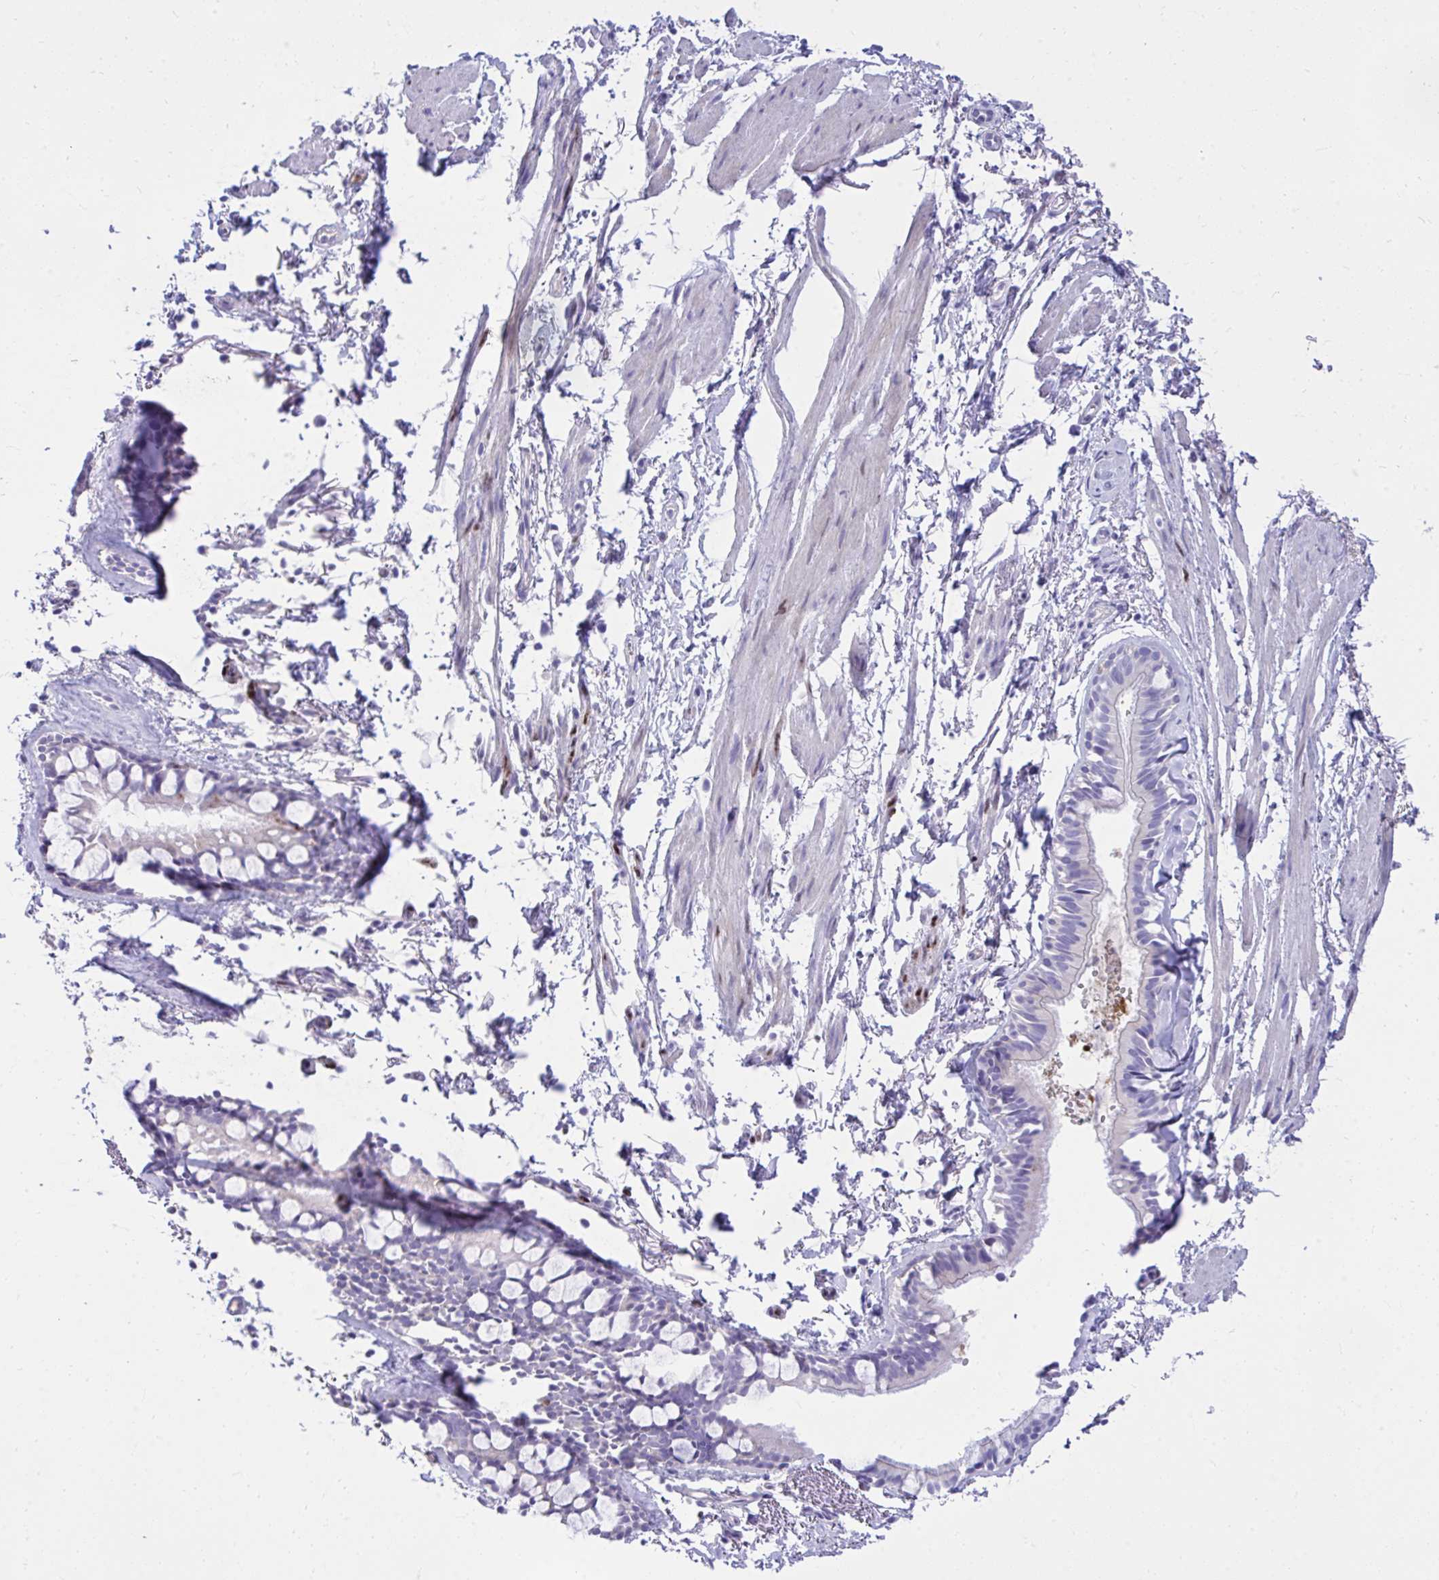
{"staining": {"intensity": "negative", "quantity": "none", "location": "none"}, "tissue": "bronchus", "cell_type": "Respiratory epithelial cells", "image_type": "normal", "snomed": [{"axis": "morphology", "description": "Normal tissue, NOS"}, {"axis": "topography", "description": "Cartilage tissue"}, {"axis": "topography", "description": "Bronchus"}, {"axis": "topography", "description": "Peripheral nerve tissue"}], "caption": "Bronchus stained for a protein using IHC reveals no staining respiratory epithelial cells.", "gene": "HRG", "patient": {"sex": "female", "age": 59}}